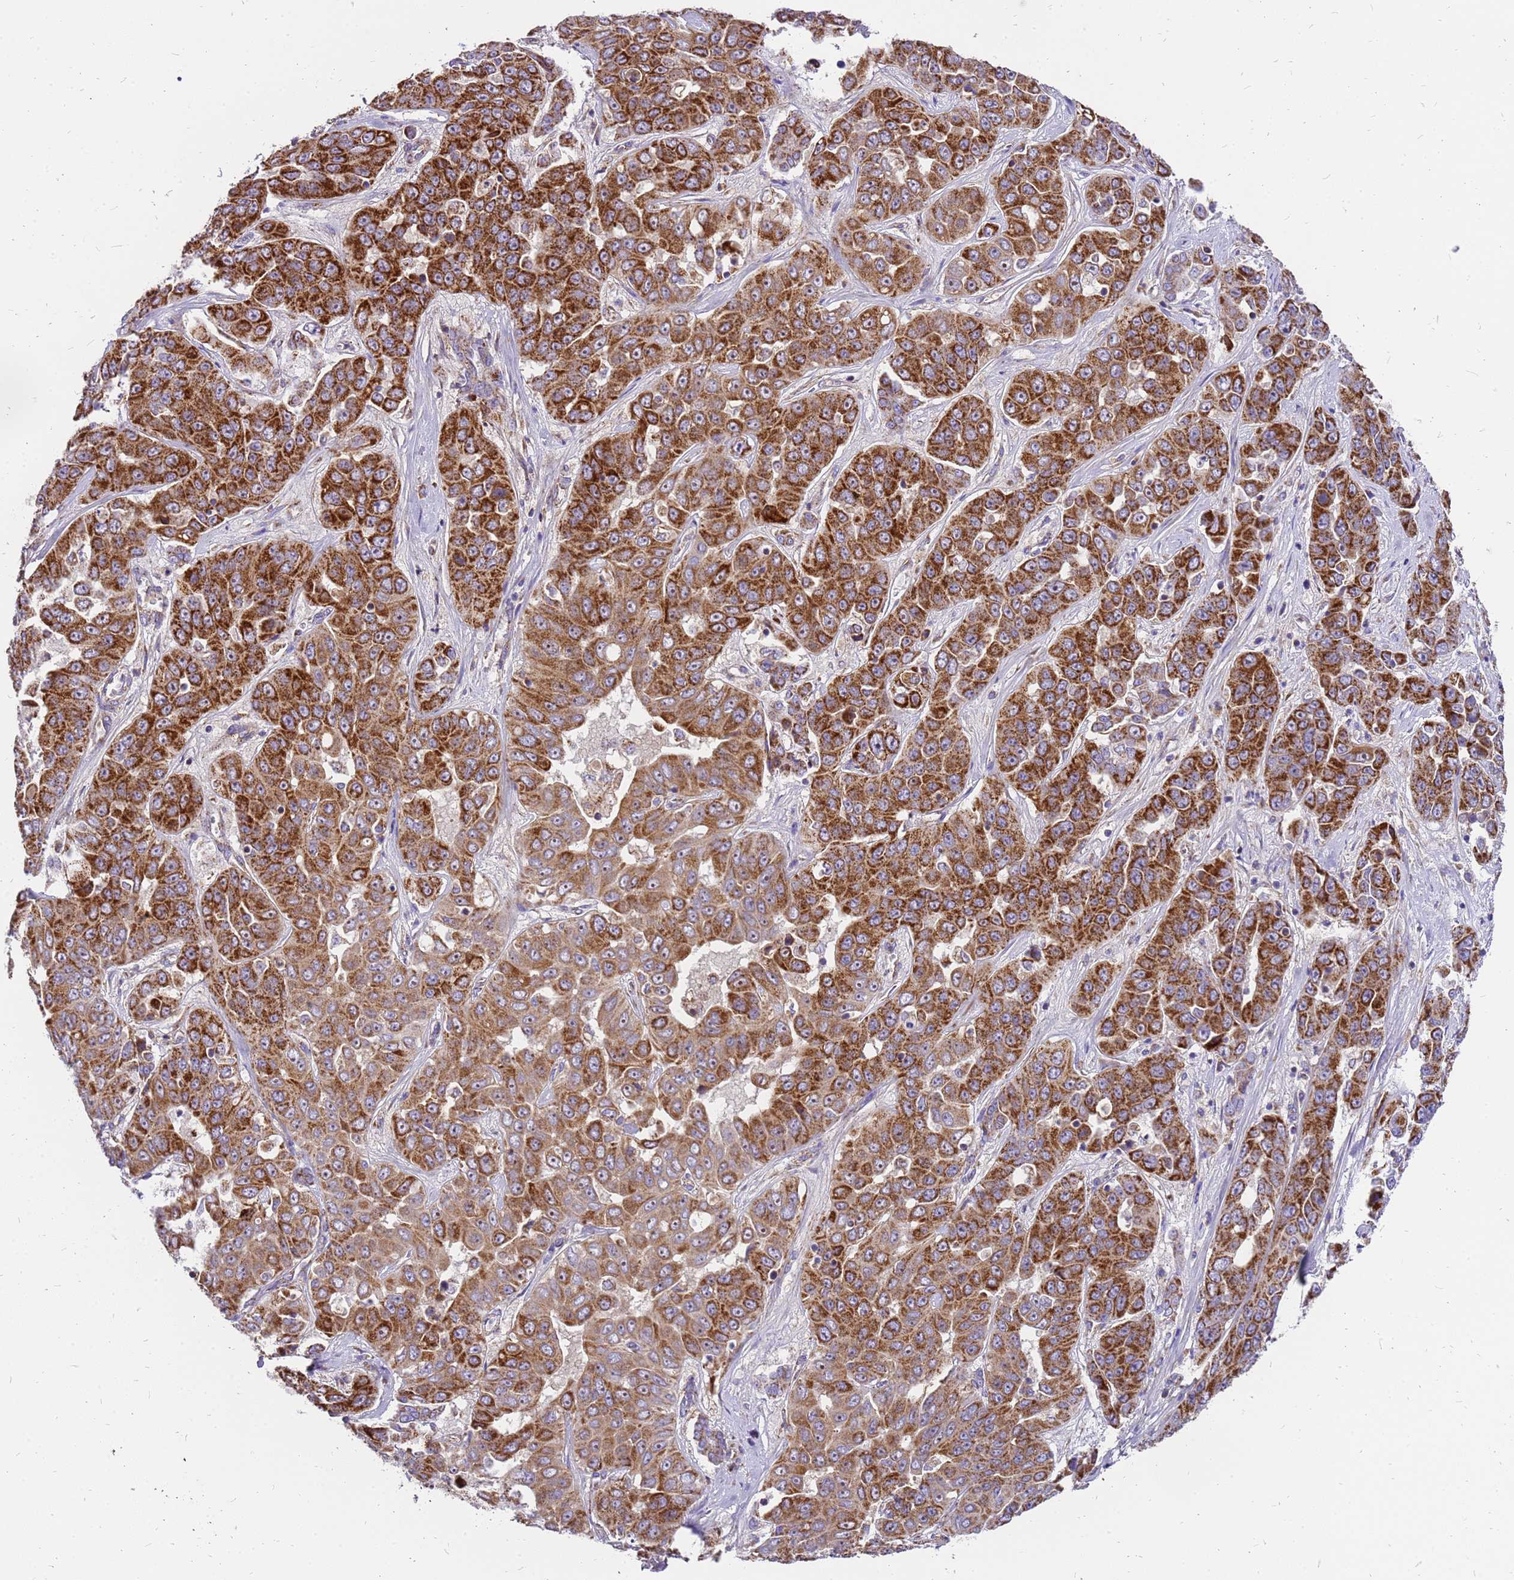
{"staining": {"intensity": "strong", "quantity": ">75%", "location": "cytoplasmic/membranous"}, "tissue": "liver cancer", "cell_type": "Tumor cells", "image_type": "cancer", "snomed": [{"axis": "morphology", "description": "Cholangiocarcinoma"}, {"axis": "topography", "description": "Liver"}], "caption": "A brown stain labels strong cytoplasmic/membranous positivity of a protein in cholangiocarcinoma (liver) tumor cells.", "gene": "MRPS26", "patient": {"sex": "female", "age": 52}}